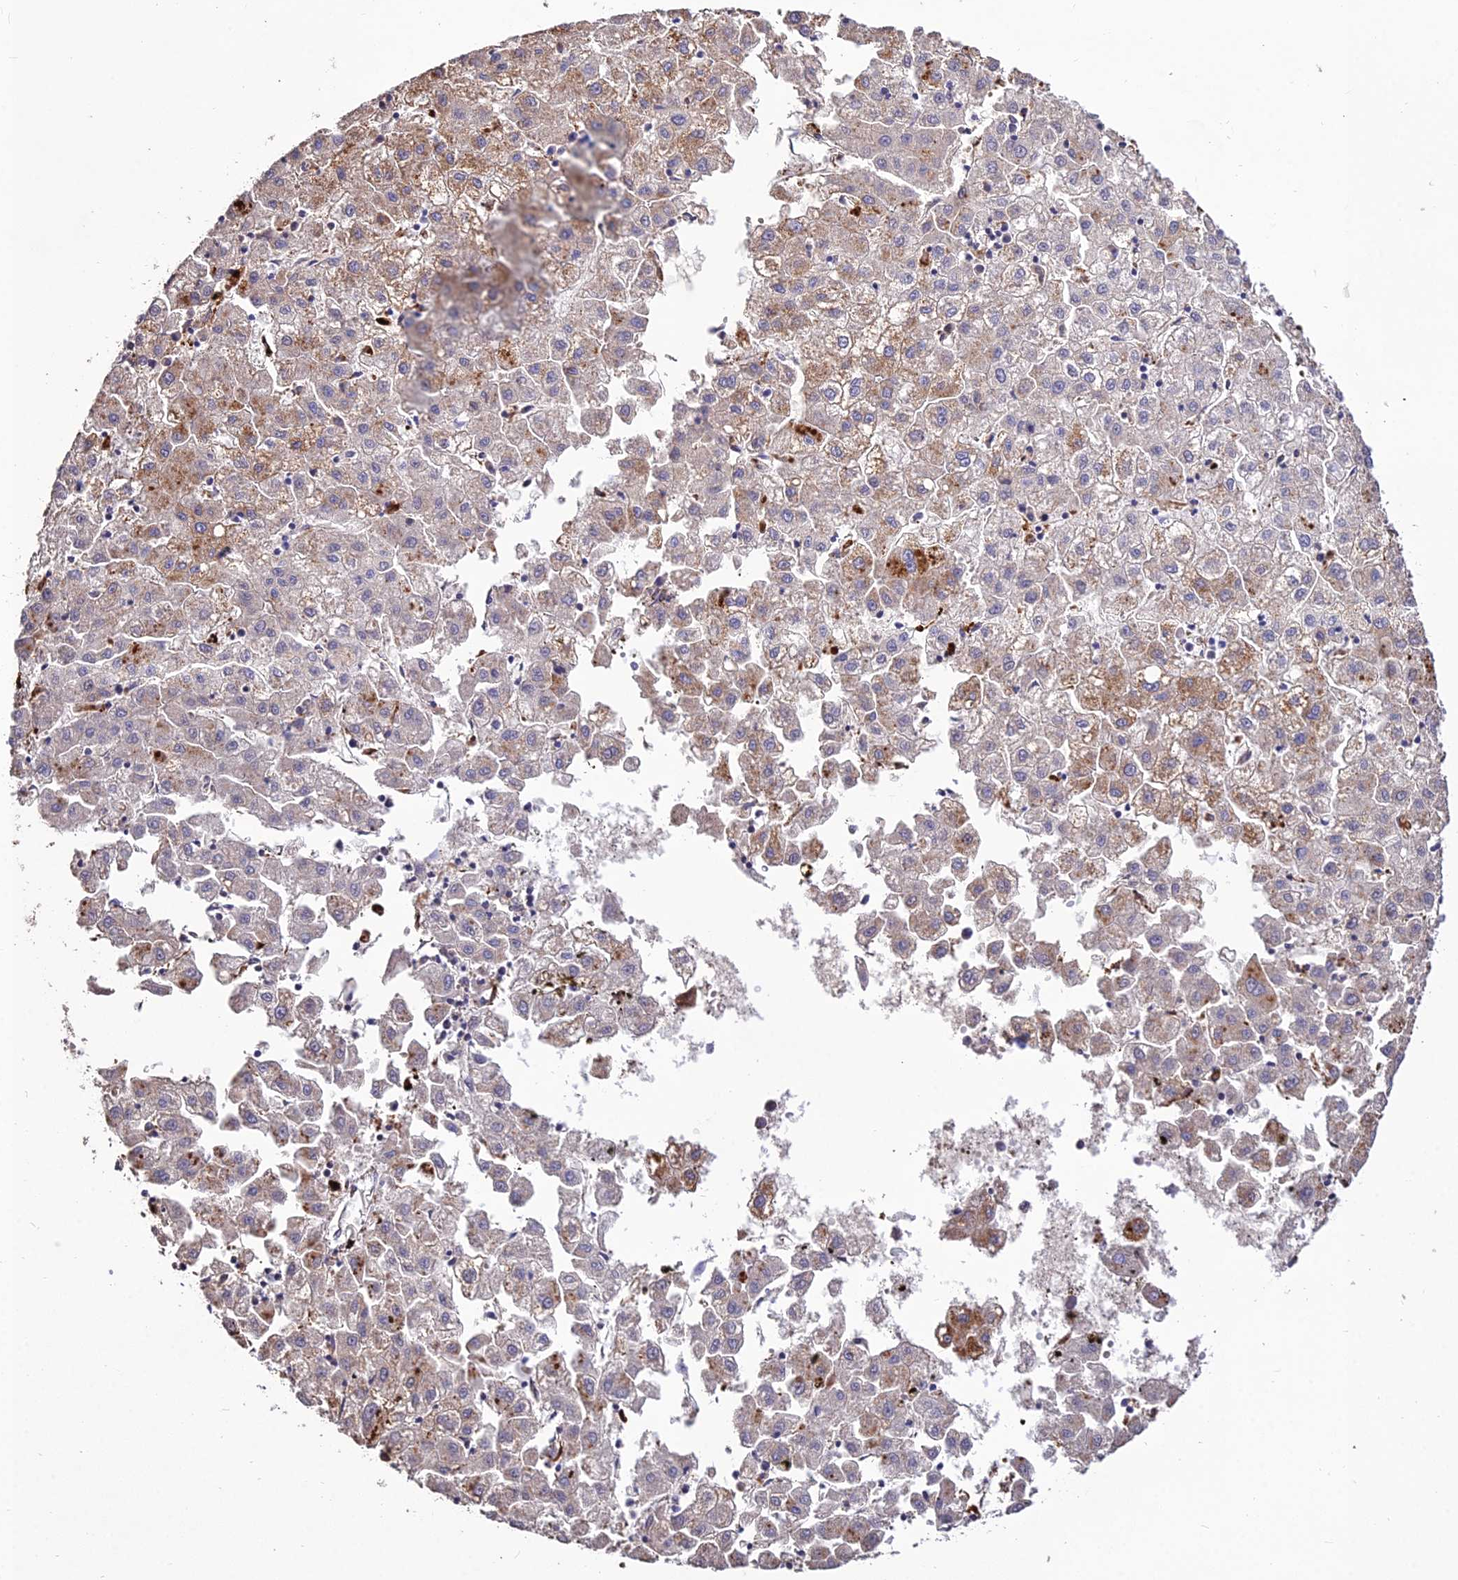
{"staining": {"intensity": "moderate", "quantity": "<25%", "location": "cytoplasmic/membranous"}, "tissue": "liver cancer", "cell_type": "Tumor cells", "image_type": "cancer", "snomed": [{"axis": "morphology", "description": "Carcinoma, Hepatocellular, NOS"}, {"axis": "topography", "description": "Liver"}], "caption": "Immunohistochemical staining of hepatocellular carcinoma (liver) demonstrates low levels of moderate cytoplasmic/membranous protein staining in about <25% of tumor cells. Immunohistochemistry (ihc) stains the protein of interest in brown and the nuclei are stained blue.", "gene": "PNLIPRP3", "patient": {"sex": "male", "age": 72}}